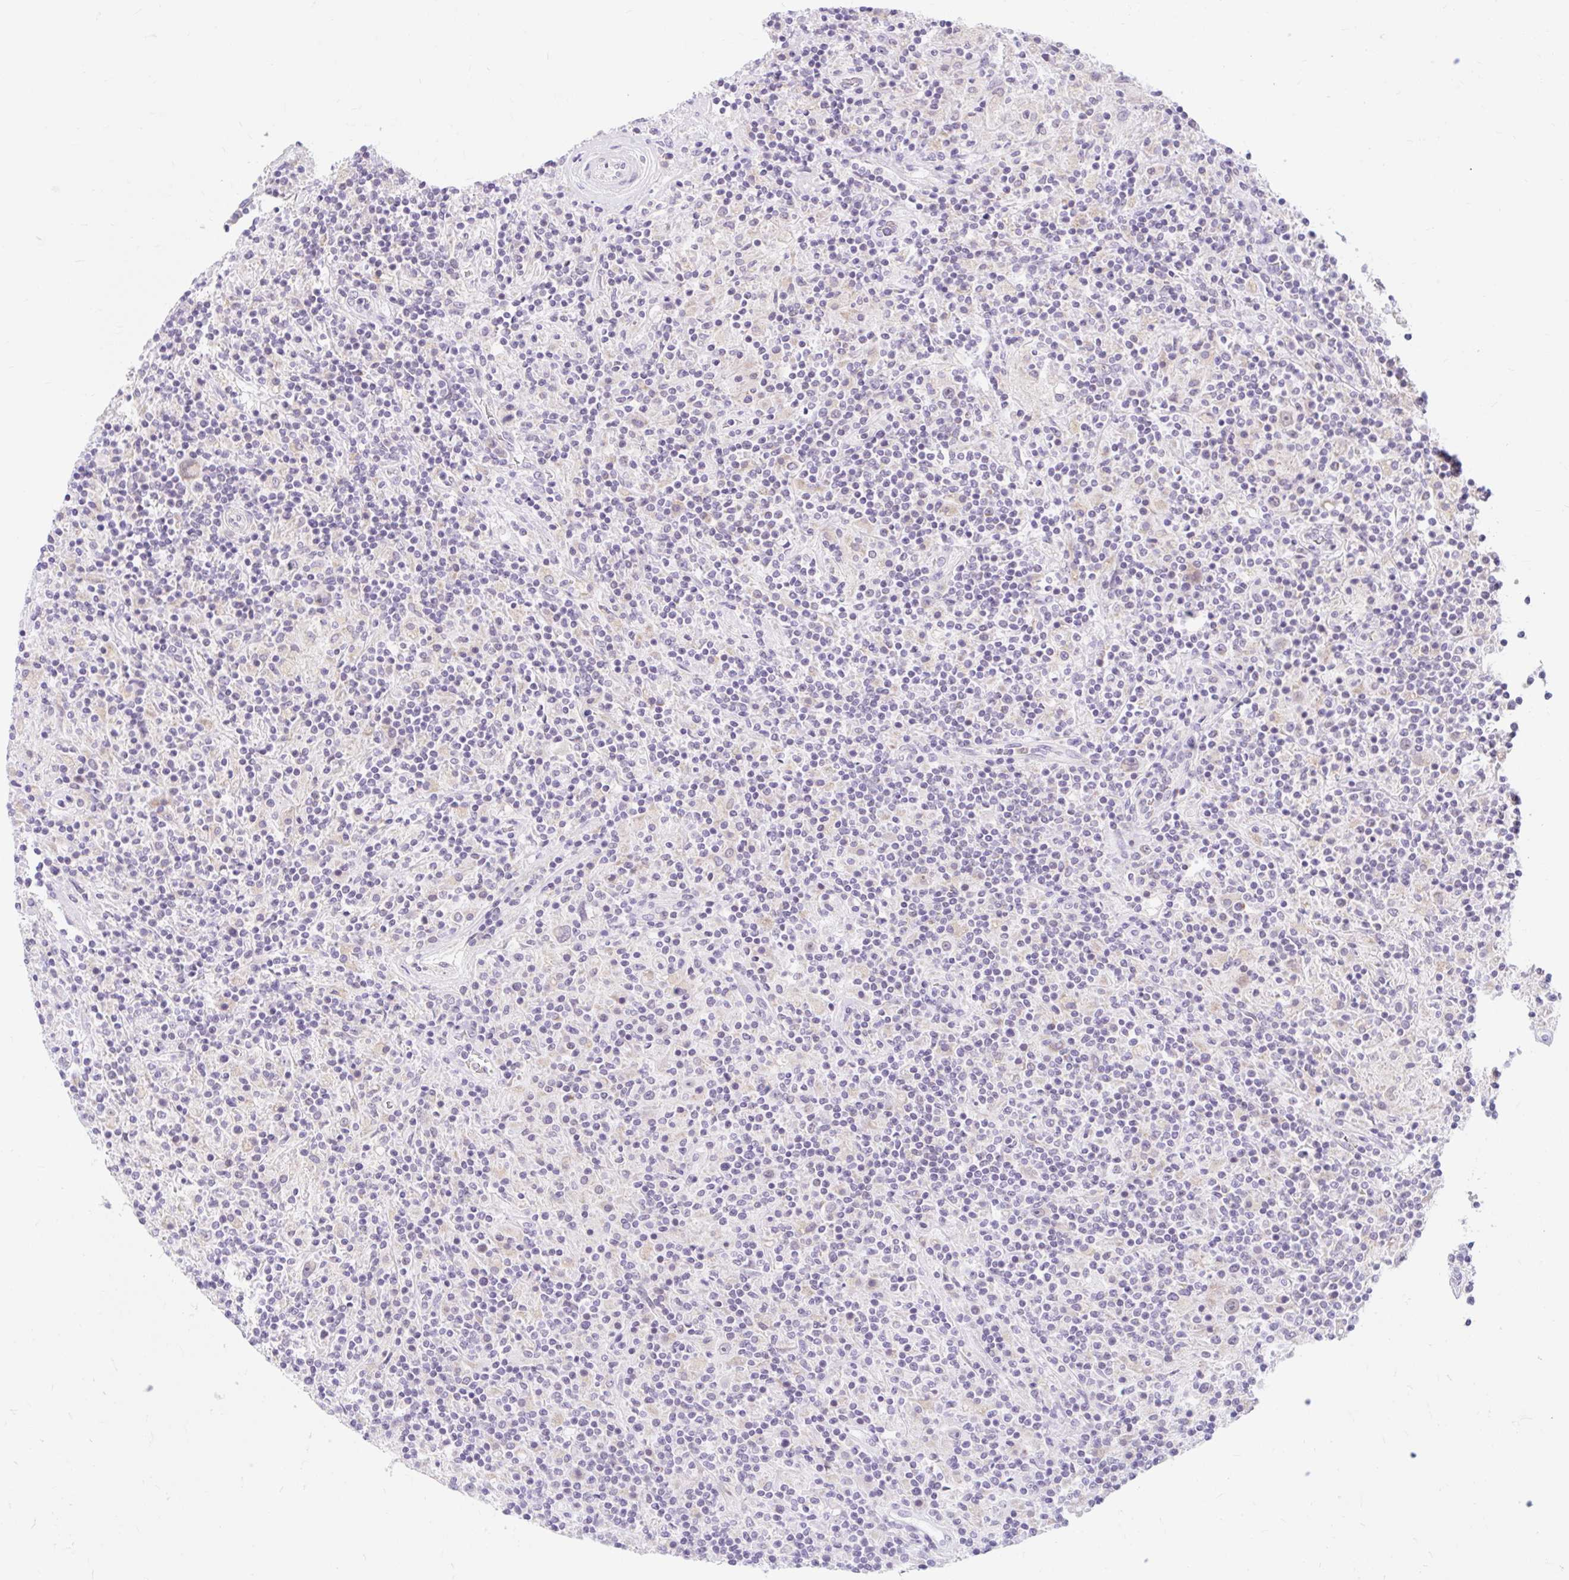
{"staining": {"intensity": "negative", "quantity": "none", "location": "none"}, "tissue": "lymphoma", "cell_type": "Tumor cells", "image_type": "cancer", "snomed": [{"axis": "morphology", "description": "Hodgkin's disease, NOS"}, {"axis": "topography", "description": "Lymph node"}], "caption": "This micrograph is of lymphoma stained with IHC to label a protein in brown with the nuclei are counter-stained blue. There is no expression in tumor cells. (DAB IHC with hematoxylin counter stain).", "gene": "ITPK1", "patient": {"sex": "male", "age": 70}}